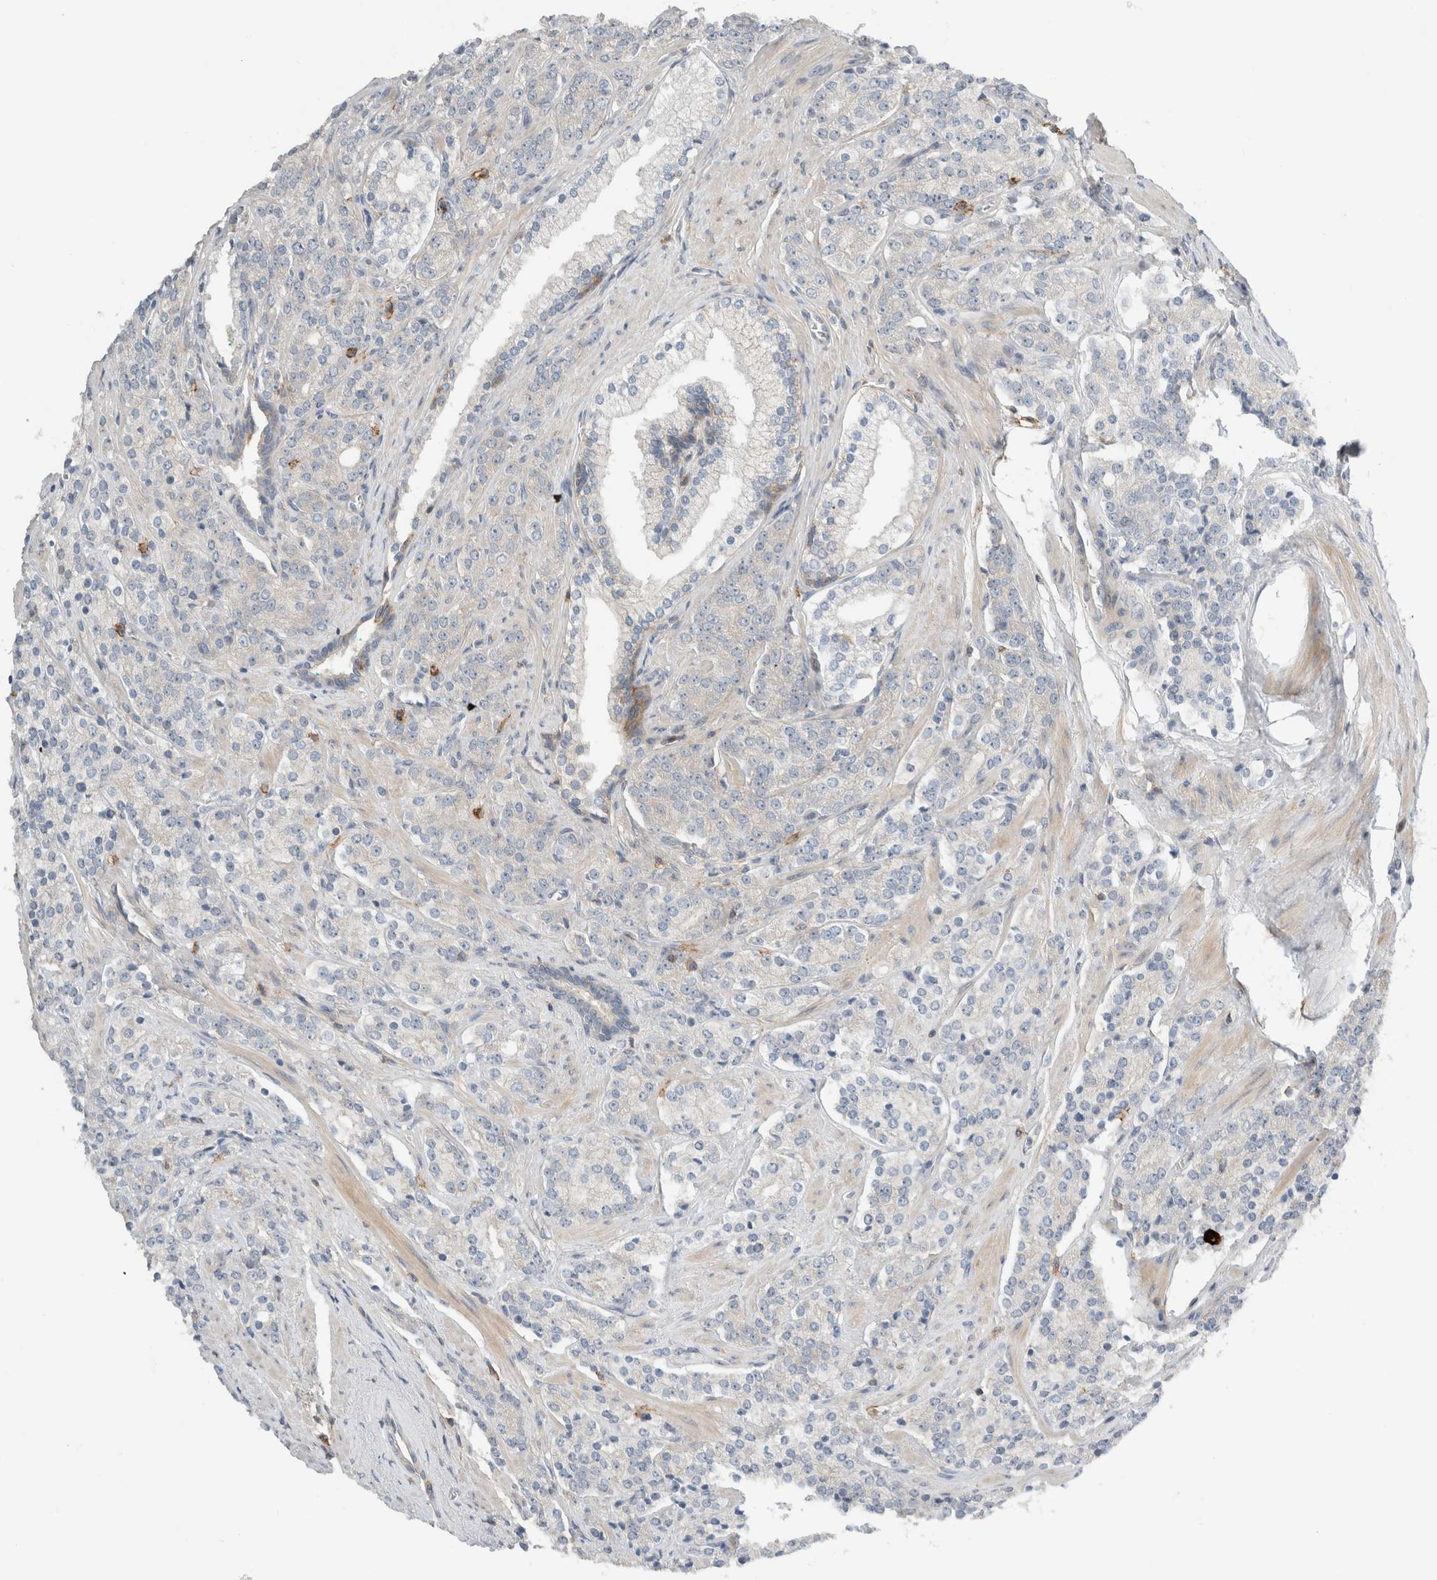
{"staining": {"intensity": "negative", "quantity": "none", "location": "none"}, "tissue": "prostate cancer", "cell_type": "Tumor cells", "image_type": "cancer", "snomed": [{"axis": "morphology", "description": "Adenocarcinoma, High grade"}, {"axis": "topography", "description": "Prostate"}], "caption": "Prostate cancer (high-grade adenocarcinoma) was stained to show a protein in brown. There is no significant staining in tumor cells. (DAB (3,3'-diaminobenzidine) immunohistochemistry visualized using brightfield microscopy, high magnification).", "gene": "ERCC6L2", "patient": {"sex": "male", "age": 71}}